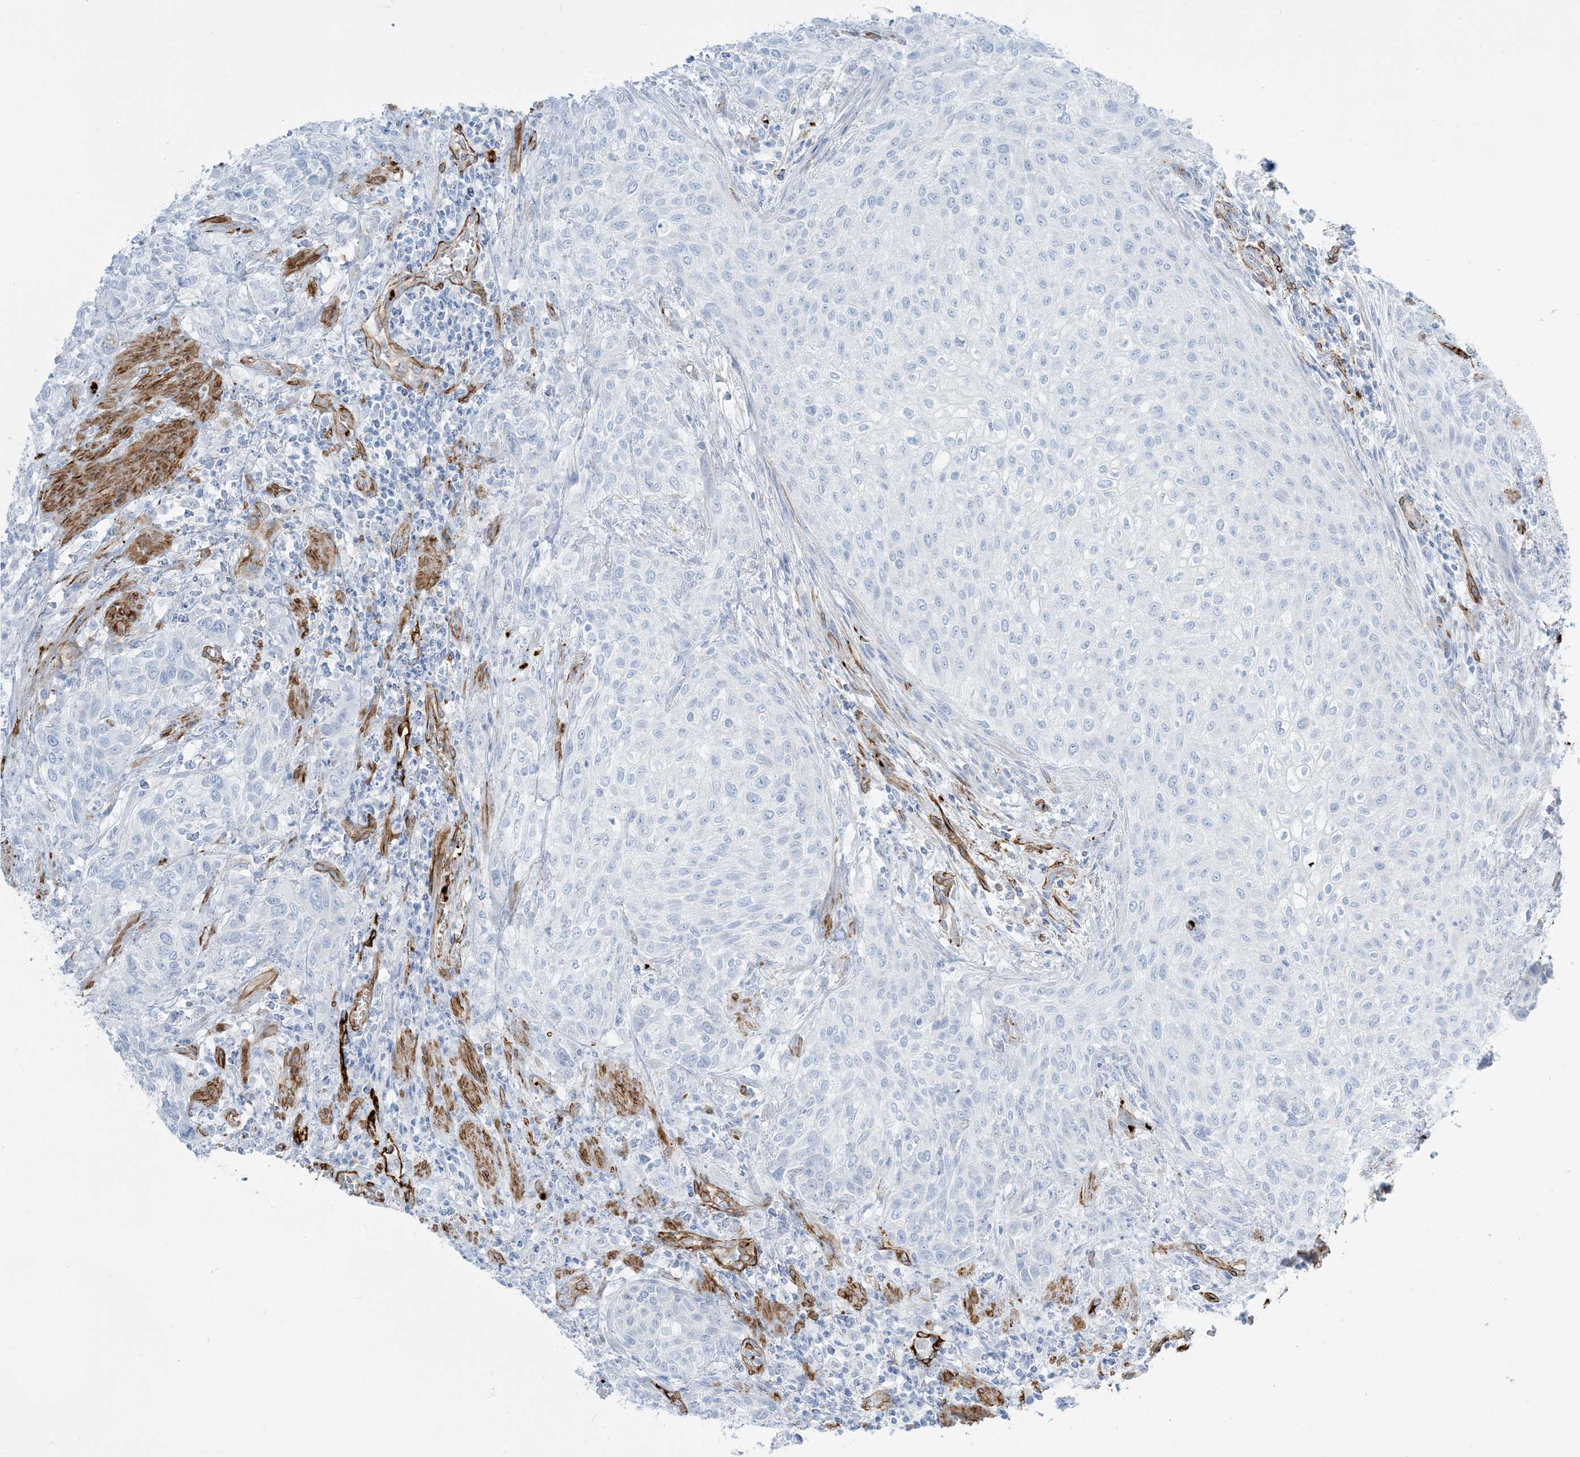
{"staining": {"intensity": "negative", "quantity": "none", "location": "none"}, "tissue": "urothelial cancer", "cell_type": "Tumor cells", "image_type": "cancer", "snomed": [{"axis": "morphology", "description": "Urothelial carcinoma, High grade"}, {"axis": "topography", "description": "Urinary bladder"}], "caption": "Protein analysis of urothelial carcinoma (high-grade) reveals no significant positivity in tumor cells.", "gene": "EPS8L3", "patient": {"sex": "male", "age": 35}}